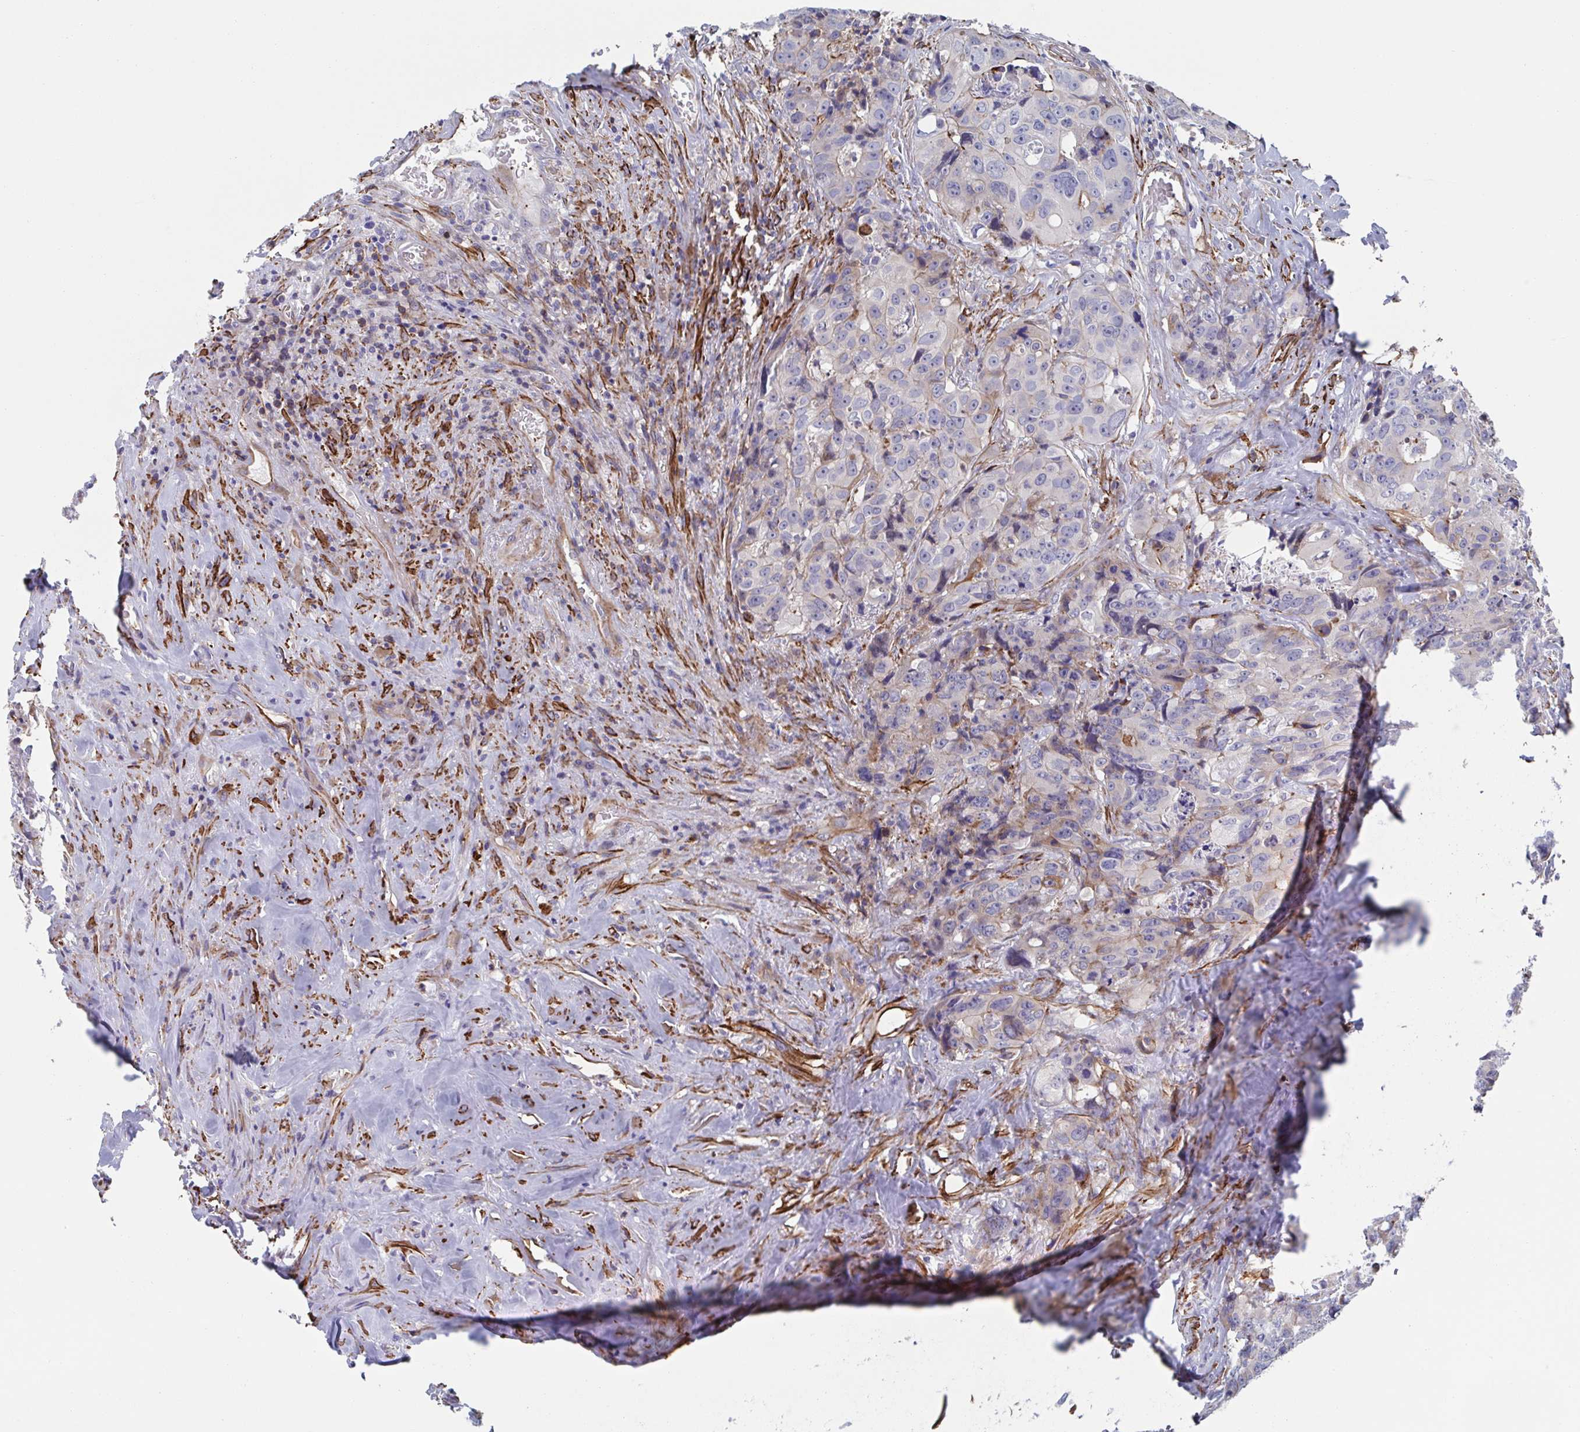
{"staining": {"intensity": "negative", "quantity": "none", "location": "none"}, "tissue": "colorectal cancer", "cell_type": "Tumor cells", "image_type": "cancer", "snomed": [{"axis": "morphology", "description": "Adenocarcinoma, NOS"}, {"axis": "topography", "description": "Rectum"}], "caption": "A histopathology image of colorectal cancer (adenocarcinoma) stained for a protein displays no brown staining in tumor cells.", "gene": "KLC3", "patient": {"sex": "female", "age": 62}}